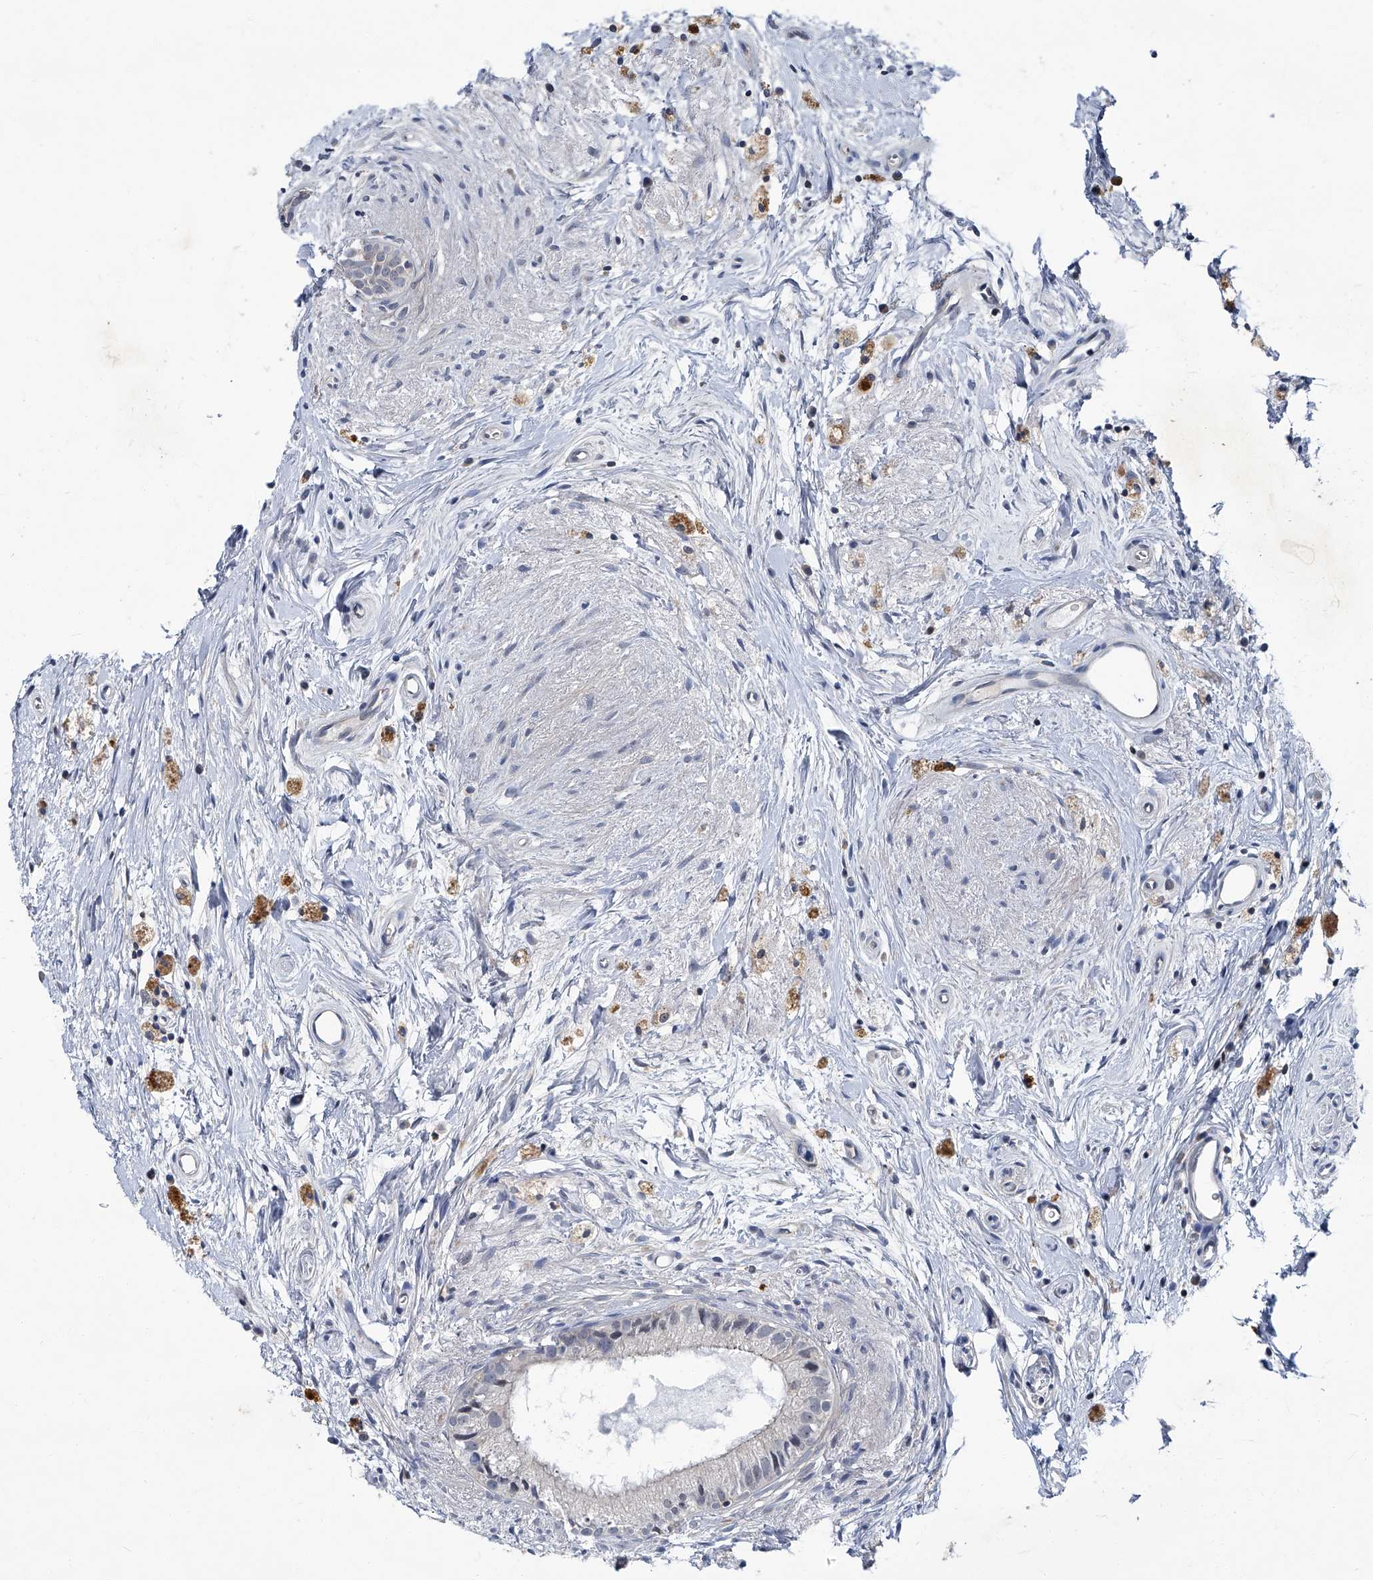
{"staining": {"intensity": "negative", "quantity": "none", "location": "none"}, "tissue": "epididymis", "cell_type": "Glandular cells", "image_type": "normal", "snomed": [{"axis": "morphology", "description": "Normal tissue, NOS"}, {"axis": "topography", "description": "Epididymis"}], "caption": "The photomicrograph displays no staining of glandular cells in normal epididymis. (DAB (3,3'-diaminobenzidine) immunohistochemistry with hematoxylin counter stain).", "gene": "AKNAD1", "patient": {"sex": "male", "age": 80}}